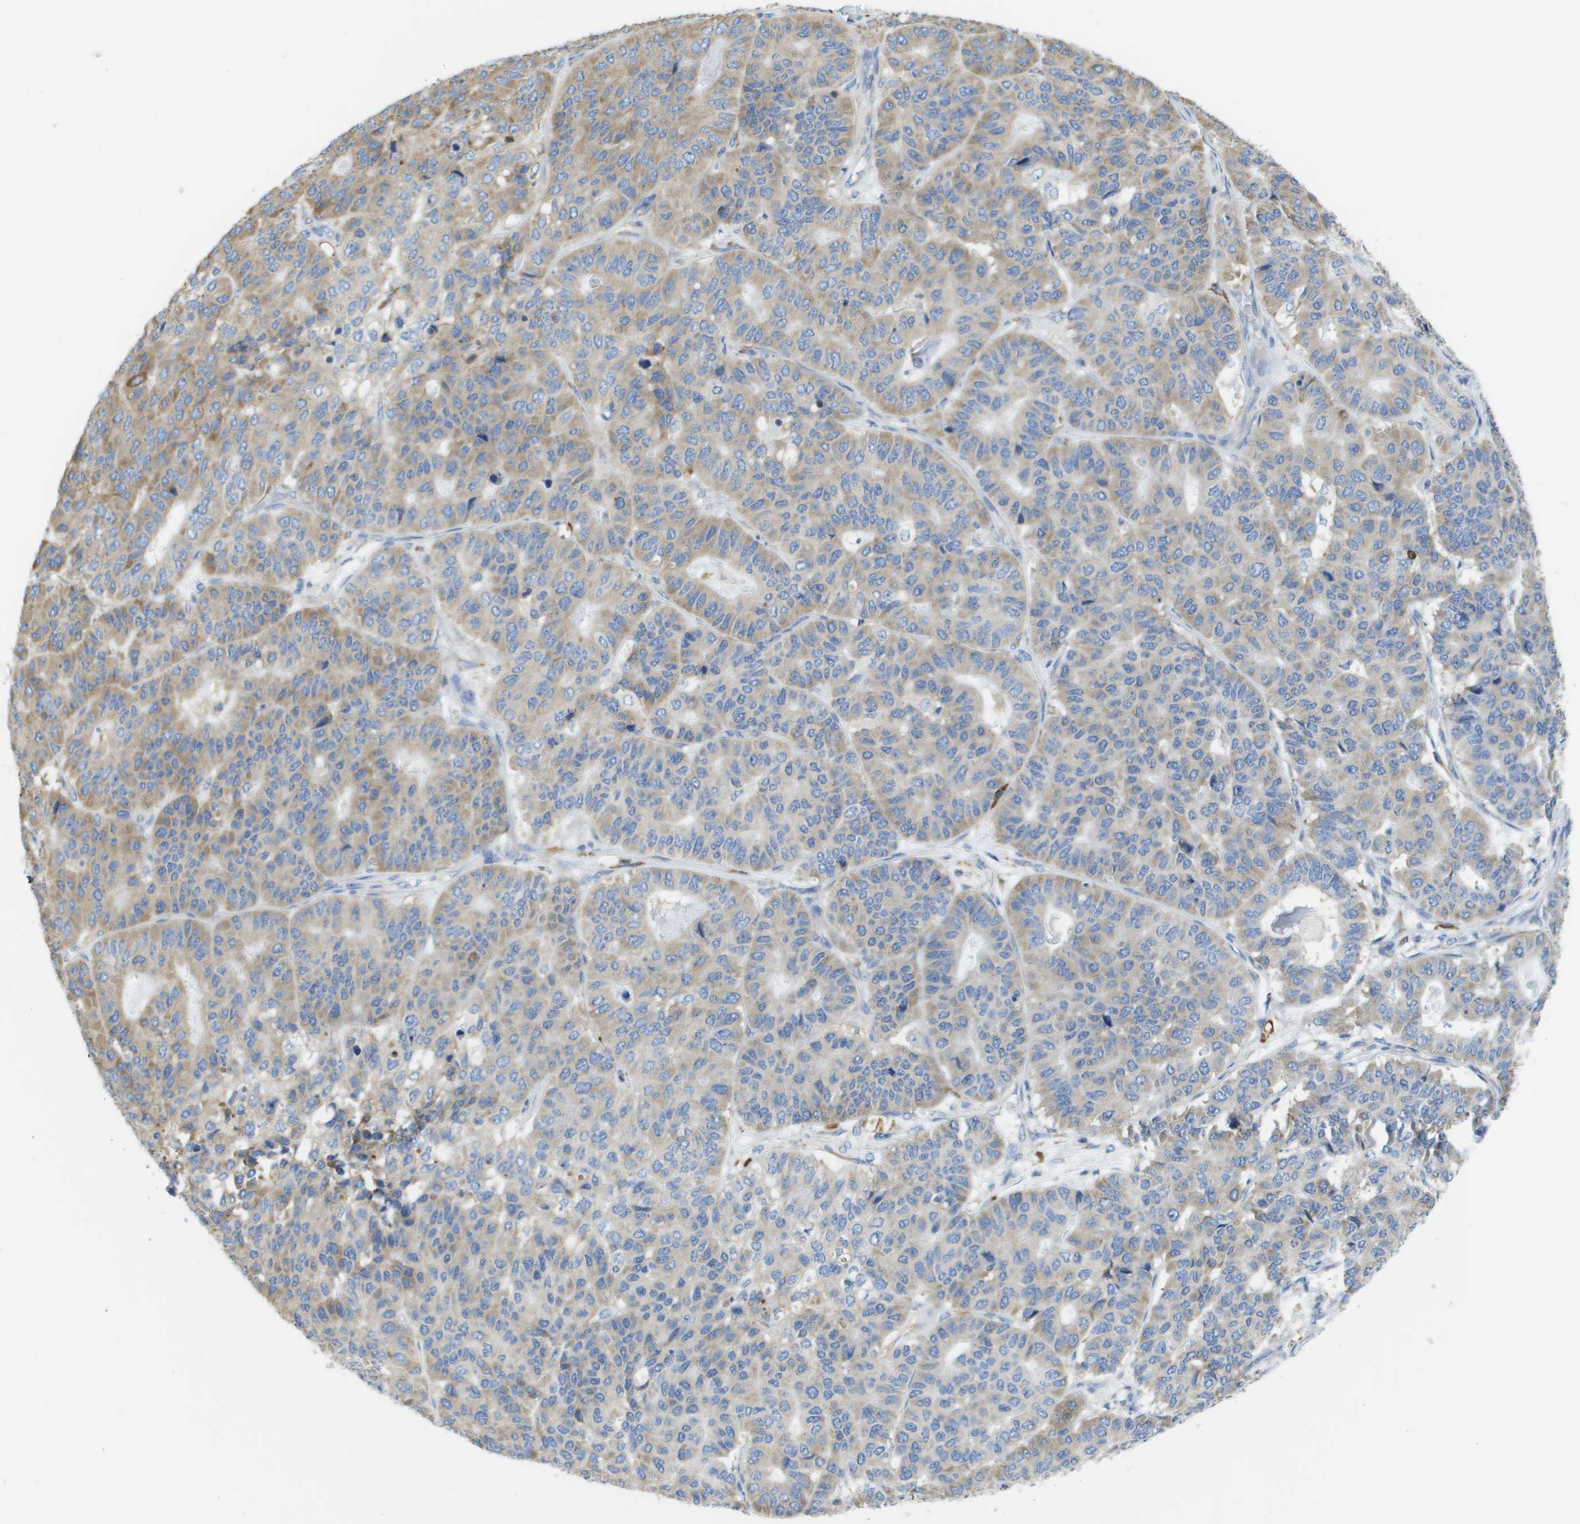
{"staining": {"intensity": "weak", "quantity": ">75%", "location": "cytoplasmic/membranous"}, "tissue": "pancreatic cancer", "cell_type": "Tumor cells", "image_type": "cancer", "snomed": [{"axis": "morphology", "description": "Adenocarcinoma, NOS"}, {"axis": "topography", "description": "Pancreas"}], "caption": "Immunohistochemistry (IHC) micrograph of neoplastic tissue: human pancreatic adenocarcinoma stained using immunohistochemistry (IHC) displays low levels of weak protein expression localized specifically in the cytoplasmic/membranous of tumor cells, appearing as a cytoplasmic/membranous brown color.", "gene": "SDR42E1", "patient": {"sex": "male", "age": 50}}